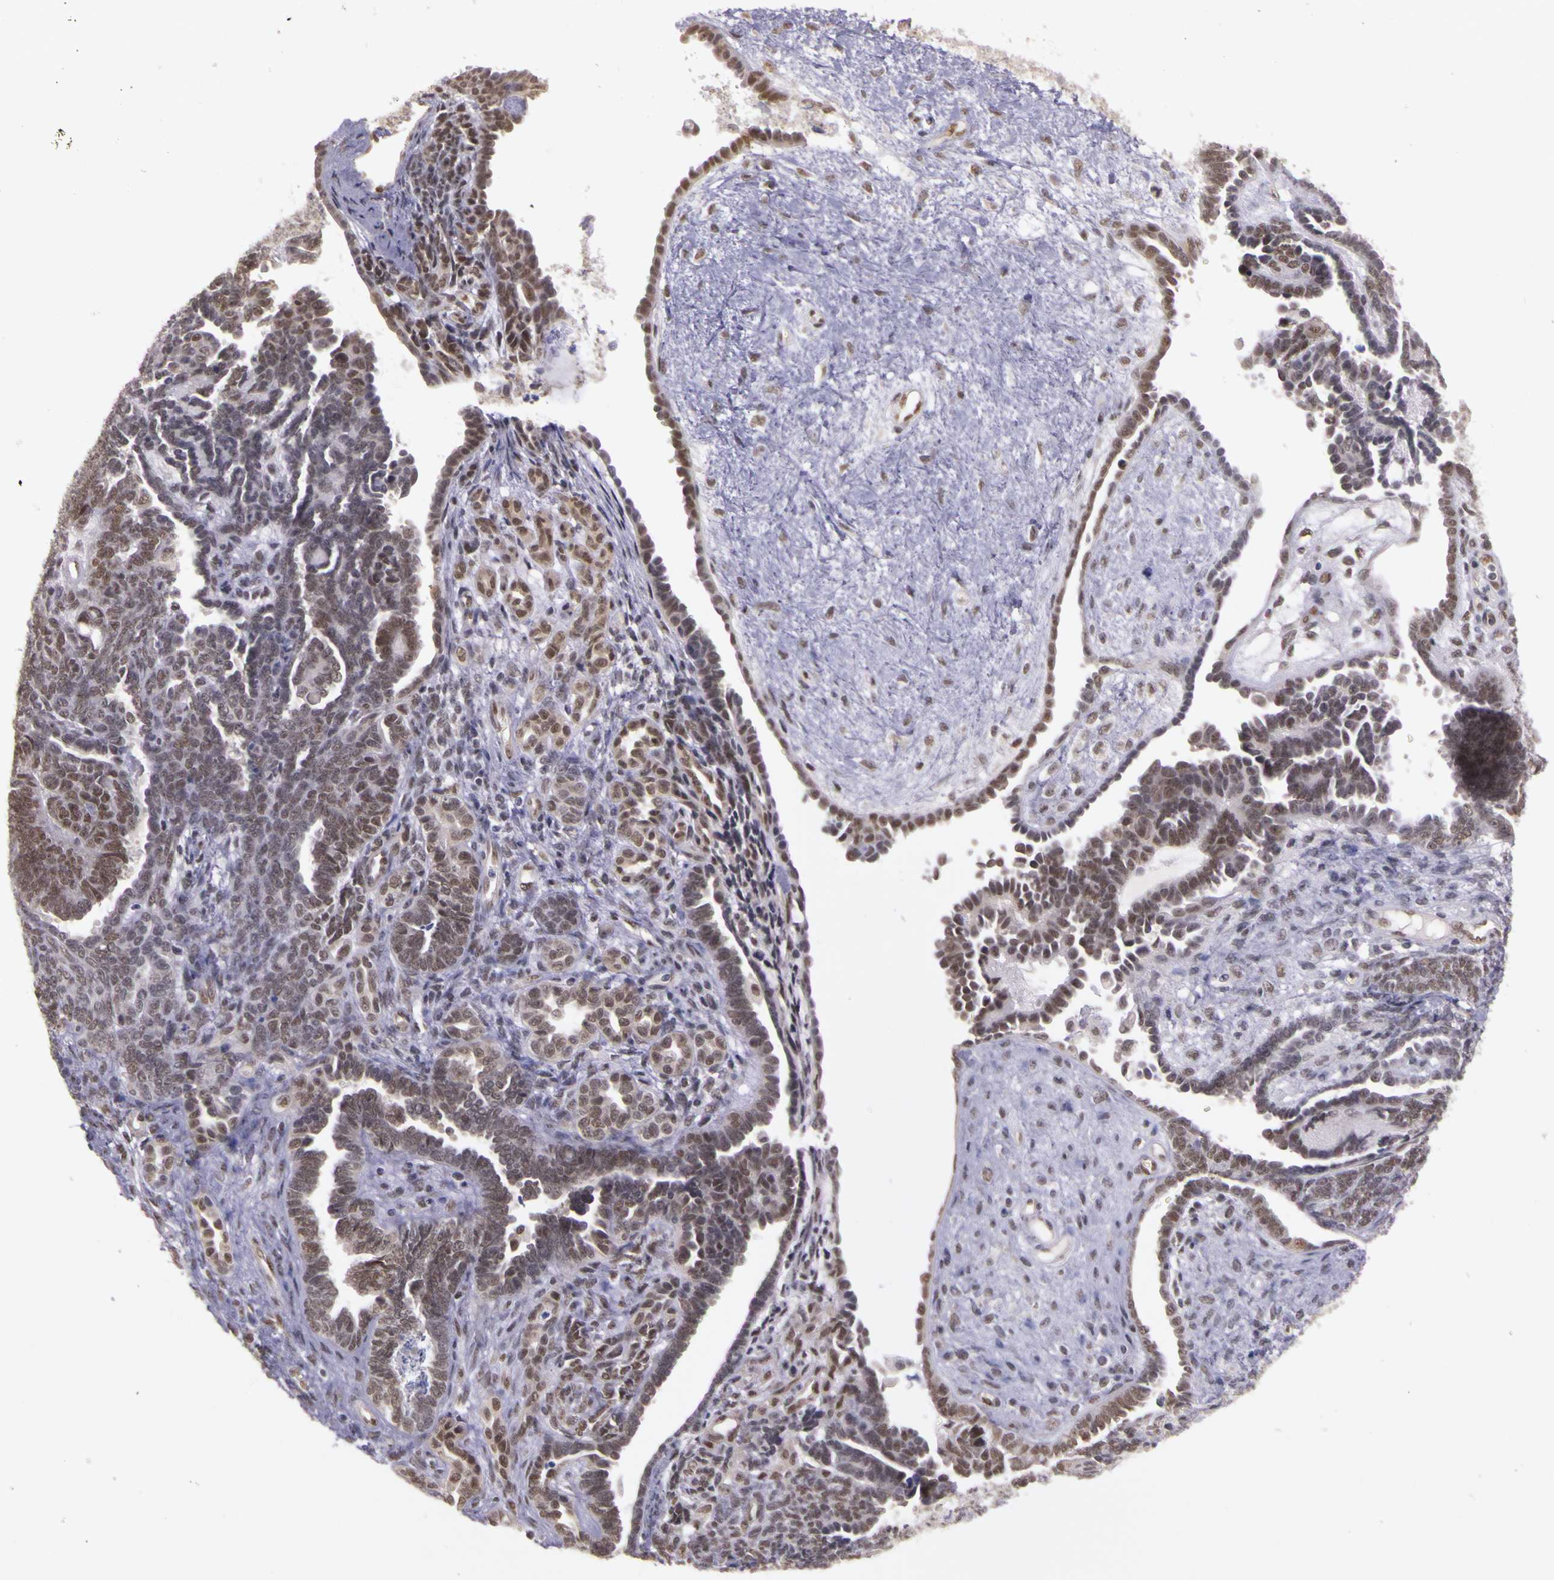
{"staining": {"intensity": "moderate", "quantity": "25%-75%", "location": "nuclear"}, "tissue": "endometrial cancer", "cell_type": "Tumor cells", "image_type": "cancer", "snomed": [{"axis": "morphology", "description": "Neoplasm, malignant, NOS"}, {"axis": "topography", "description": "Endometrium"}], "caption": "About 25%-75% of tumor cells in human neoplasm (malignant) (endometrial) reveal moderate nuclear protein expression as visualized by brown immunohistochemical staining.", "gene": "WDR13", "patient": {"sex": "female", "age": 74}}